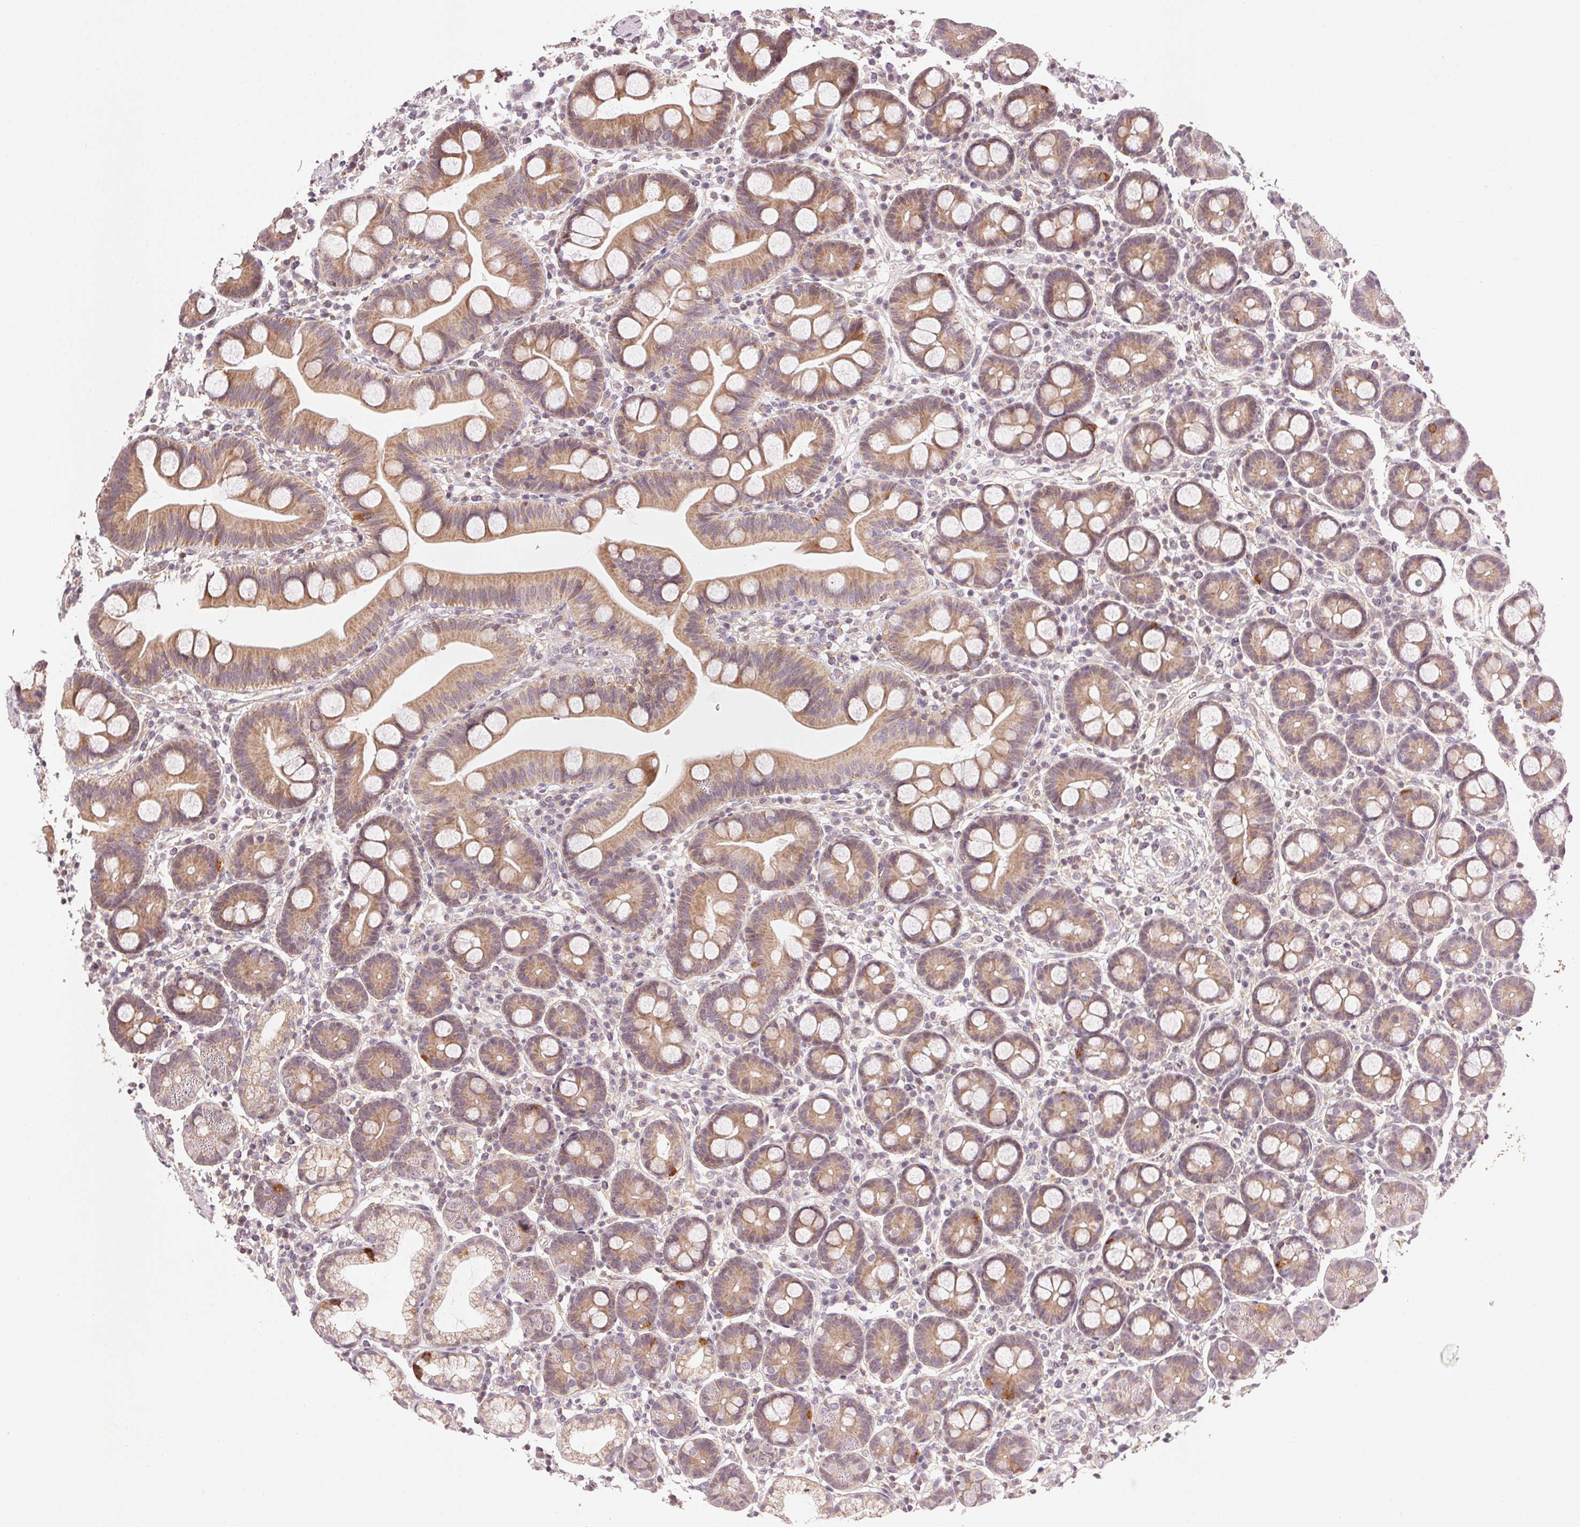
{"staining": {"intensity": "moderate", "quantity": ">75%", "location": "cytoplasmic/membranous"}, "tissue": "duodenum", "cell_type": "Glandular cells", "image_type": "normal", "snomed": [{"axis": "morphology", "description": "Normal tissue, NOS"}, {"axis": "topography", "description": "Pancreas"}, {"axis": "topography", "description": "Duodenum"}], "caption": "Moderate cytoplasmic/membranous staining is identified in about >75% of glandular cells in unremarkable duodenum. The staining is performed using DAB (3,3'-diaminobenzidine) brown chromogen to label protein expression. The nuclei are counter-stained blue using hematoxylin.", "gene": "NCOA4", "patient": {"sex": "male", "age": 59}}